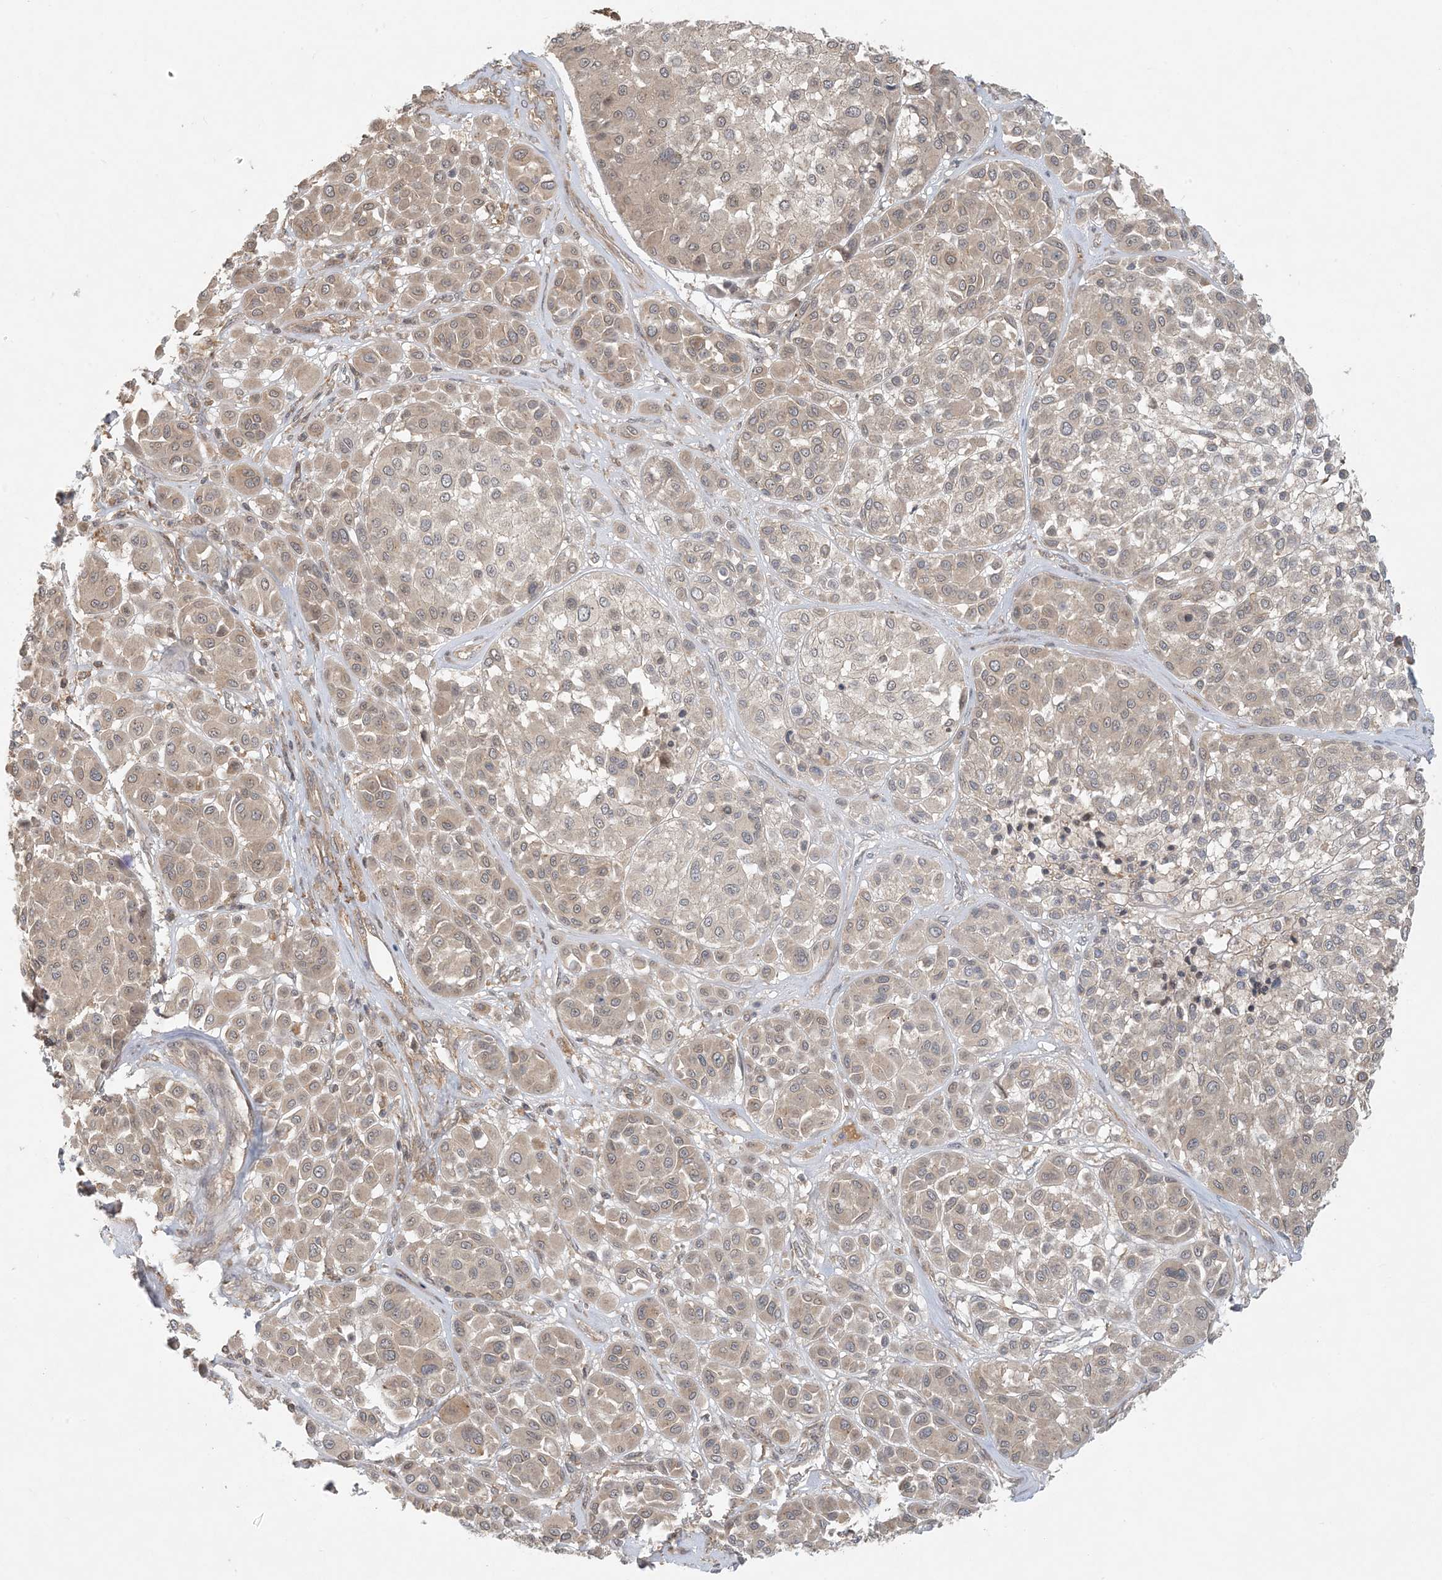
{"staining": {"intensity": "weak", "quantity": "25%-75%", "location": "cytoplasmic/membranous"}, "tissue": "melanoma", "cell_type": "Tumor cells", "image_type": "cancer", "snomed": [{"axis": "morphology", "description": "Malignant melanoma, Metastatic site"}, {"axis": "topography", "description": "Soft tissue"}], "caption": "The photomicrograph demonstrates immunohistochemical staining of malignant melanoma (metastatic site). There is weak cytoplasmic/membranous expression is seen in about 25%-75% of tumor cells.", "gene": "OBI1", "patient": {"sex": "male", "age": 41}}